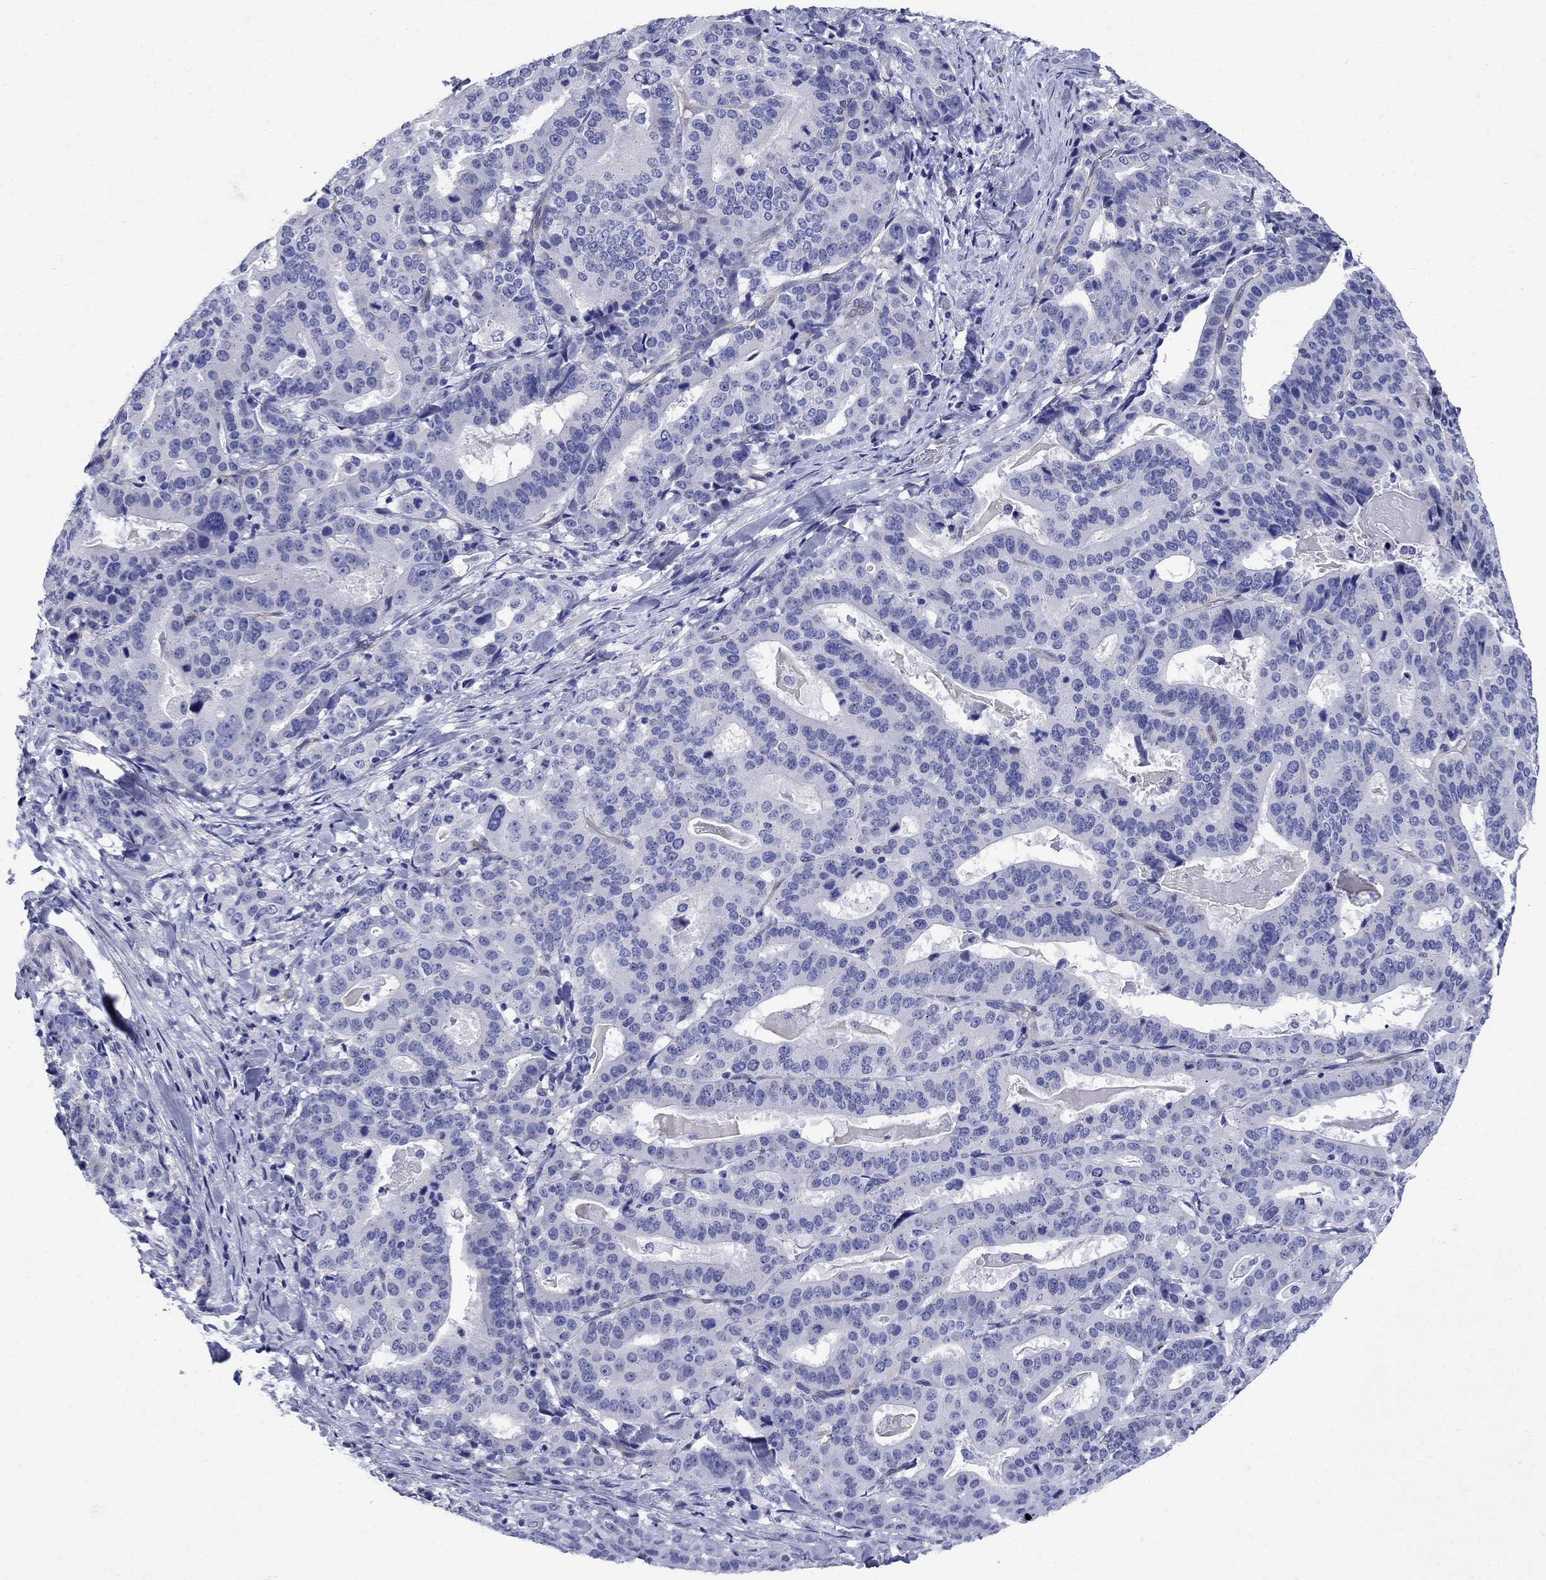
{"staining": {"intensity": "negative", "quantity": "none", "location": "none"}, "tissue": "stomach cancer", "cell_type": "Tumor cells", "image_type": "cancer", "snomed": [{"axis": "morphology", "description": "Adenocarcinoma, NOS"}, {"axis": "topography", "description": "Stomach"}], "caption": "The micrograph reveals no significant staining in tumor cells of stomach adenocarcinoma.", "gene": "SMCP", "patient": {"sex": "male", "age": 48}}